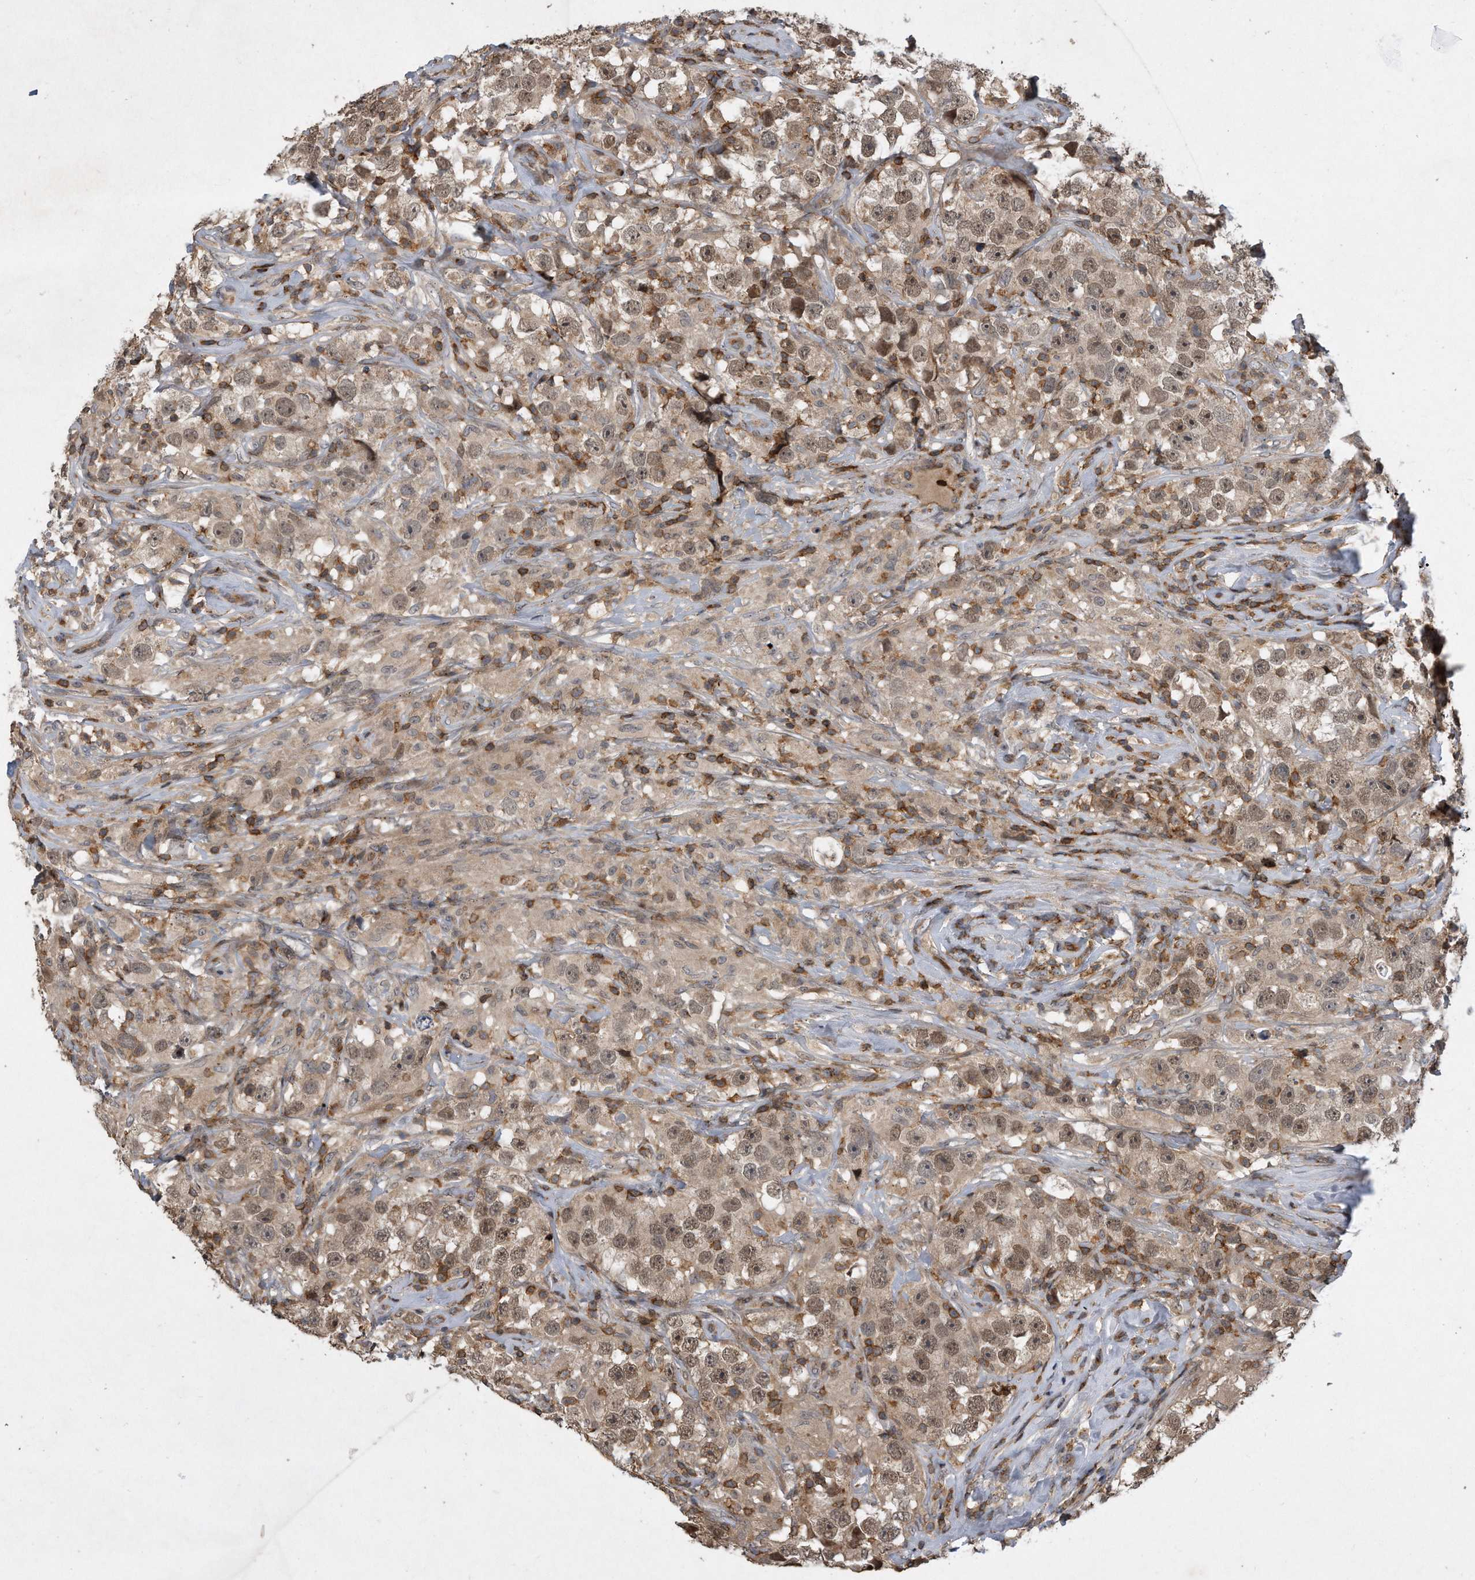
{"staining": {"intensity": "weak", "quantity": ">75%", "location": "cytoplasmic/membranous,nuclear"}, "tissue": "testis cancer", "cell_type": "Tumor cells", "image_type": "cancer", "snomed": [{"axis": "morphology", "description": "Seminoma, NOS"}, {"axis": "topography", "description": "Testis"}], "caption": "Immunohistochemistry (IHC) micrograph of testis seminoma stained for a protein (brown), which demonstrates low levels of weak cytoplasmic/membranous and nuclear staining in about >75% of tumor cells.", "gene": "PGBD2", "patient": {"sex": "male", "age": 49}}